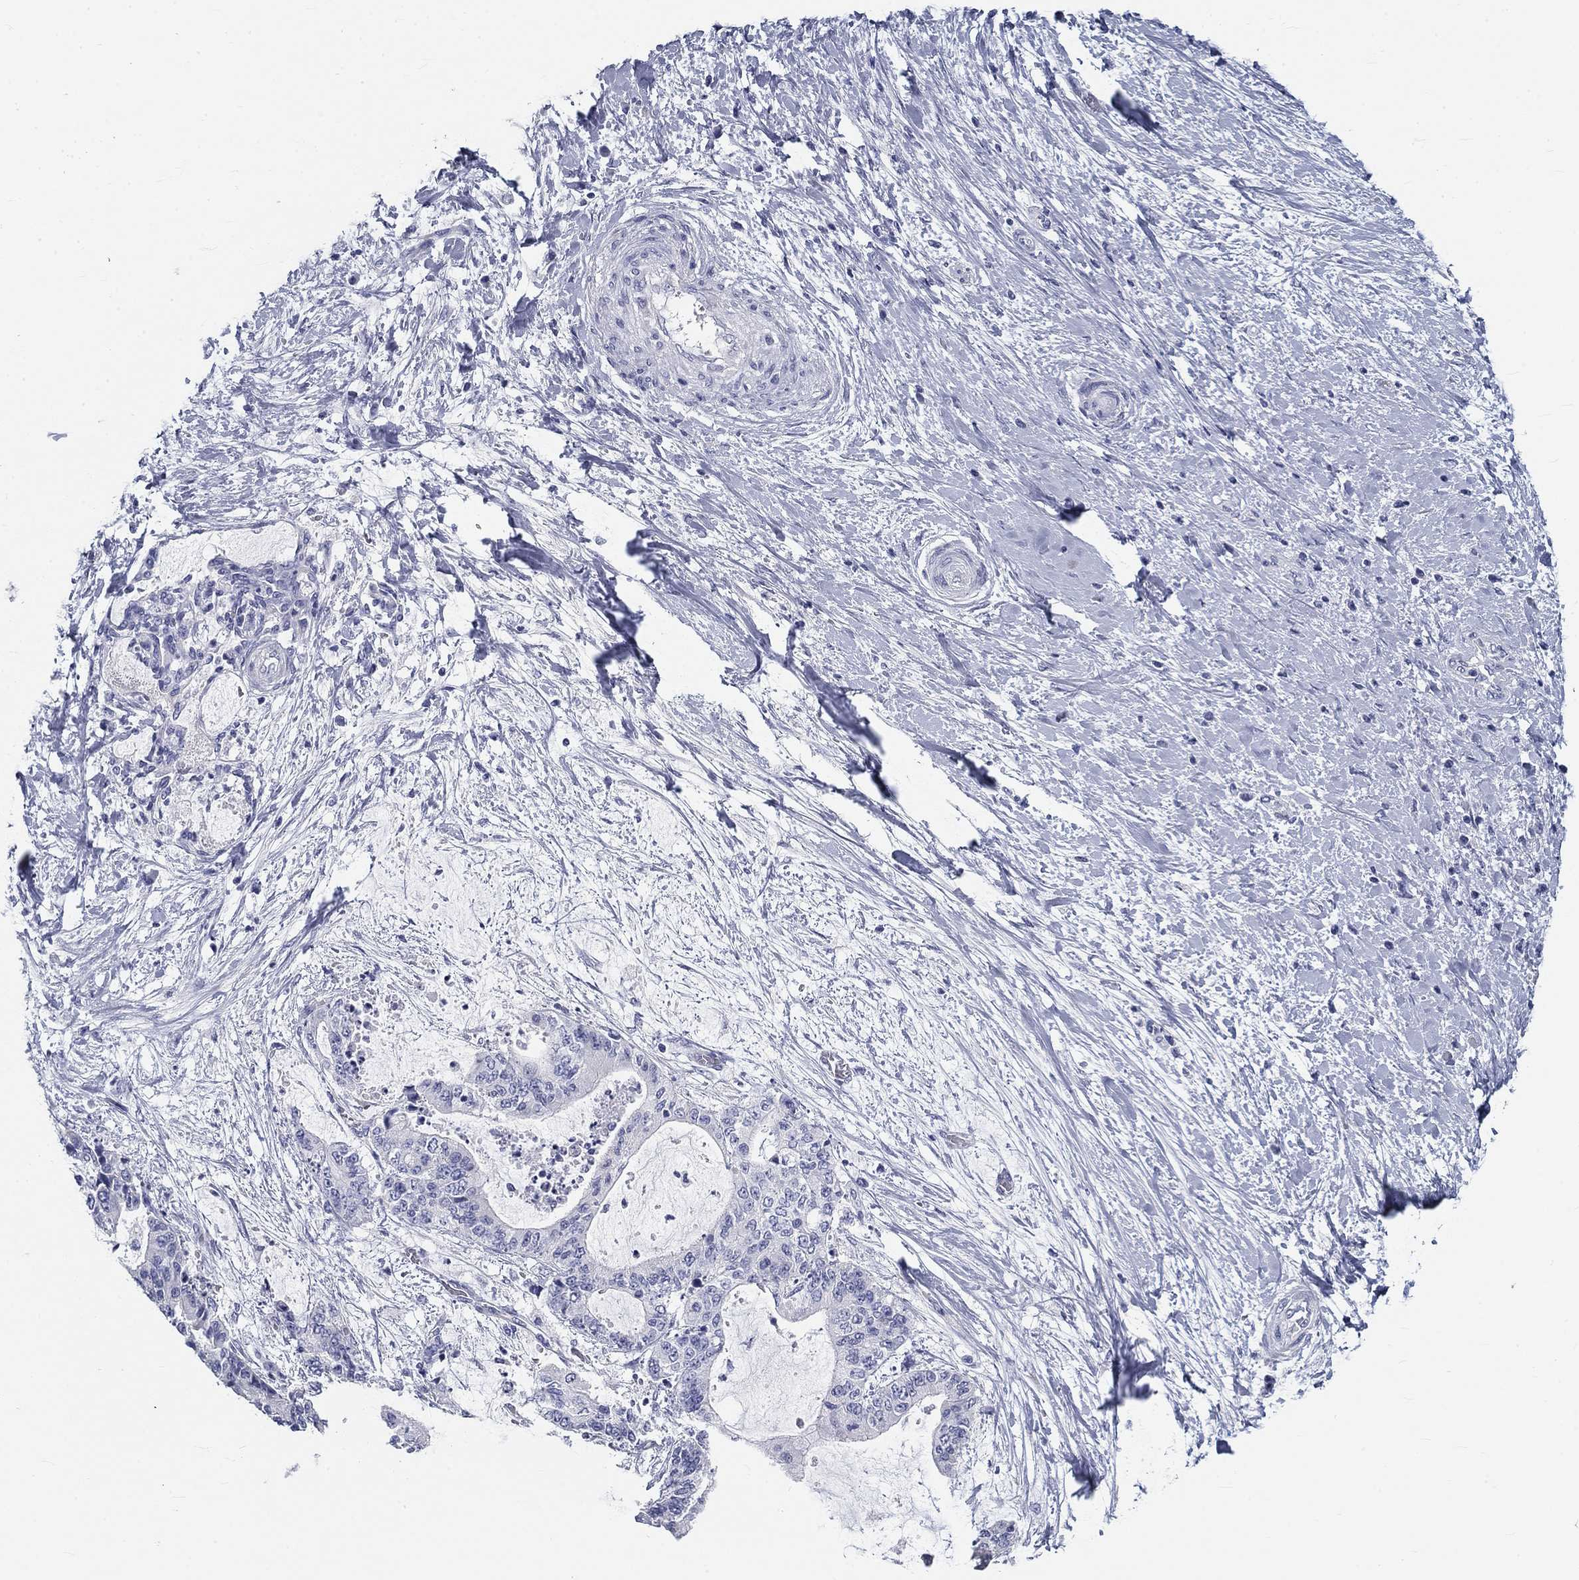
{"staining": {"intensity": "negative", "quantity": "none", "location": "none"}, "tissue": "liver cancer", "cell_type": "Tumor cells", "image_type": "cancer", "snomed": [{"axis": "morphology", "description": "Cholangiocarcinoma"}, {"axis": "topography", "description": "Liver"}], "caption": "Tumor cells are negative for brown protein staining in liver cancer.", "gene": "GALNTL5", "patient": {"sex": "female", "age": 73}}